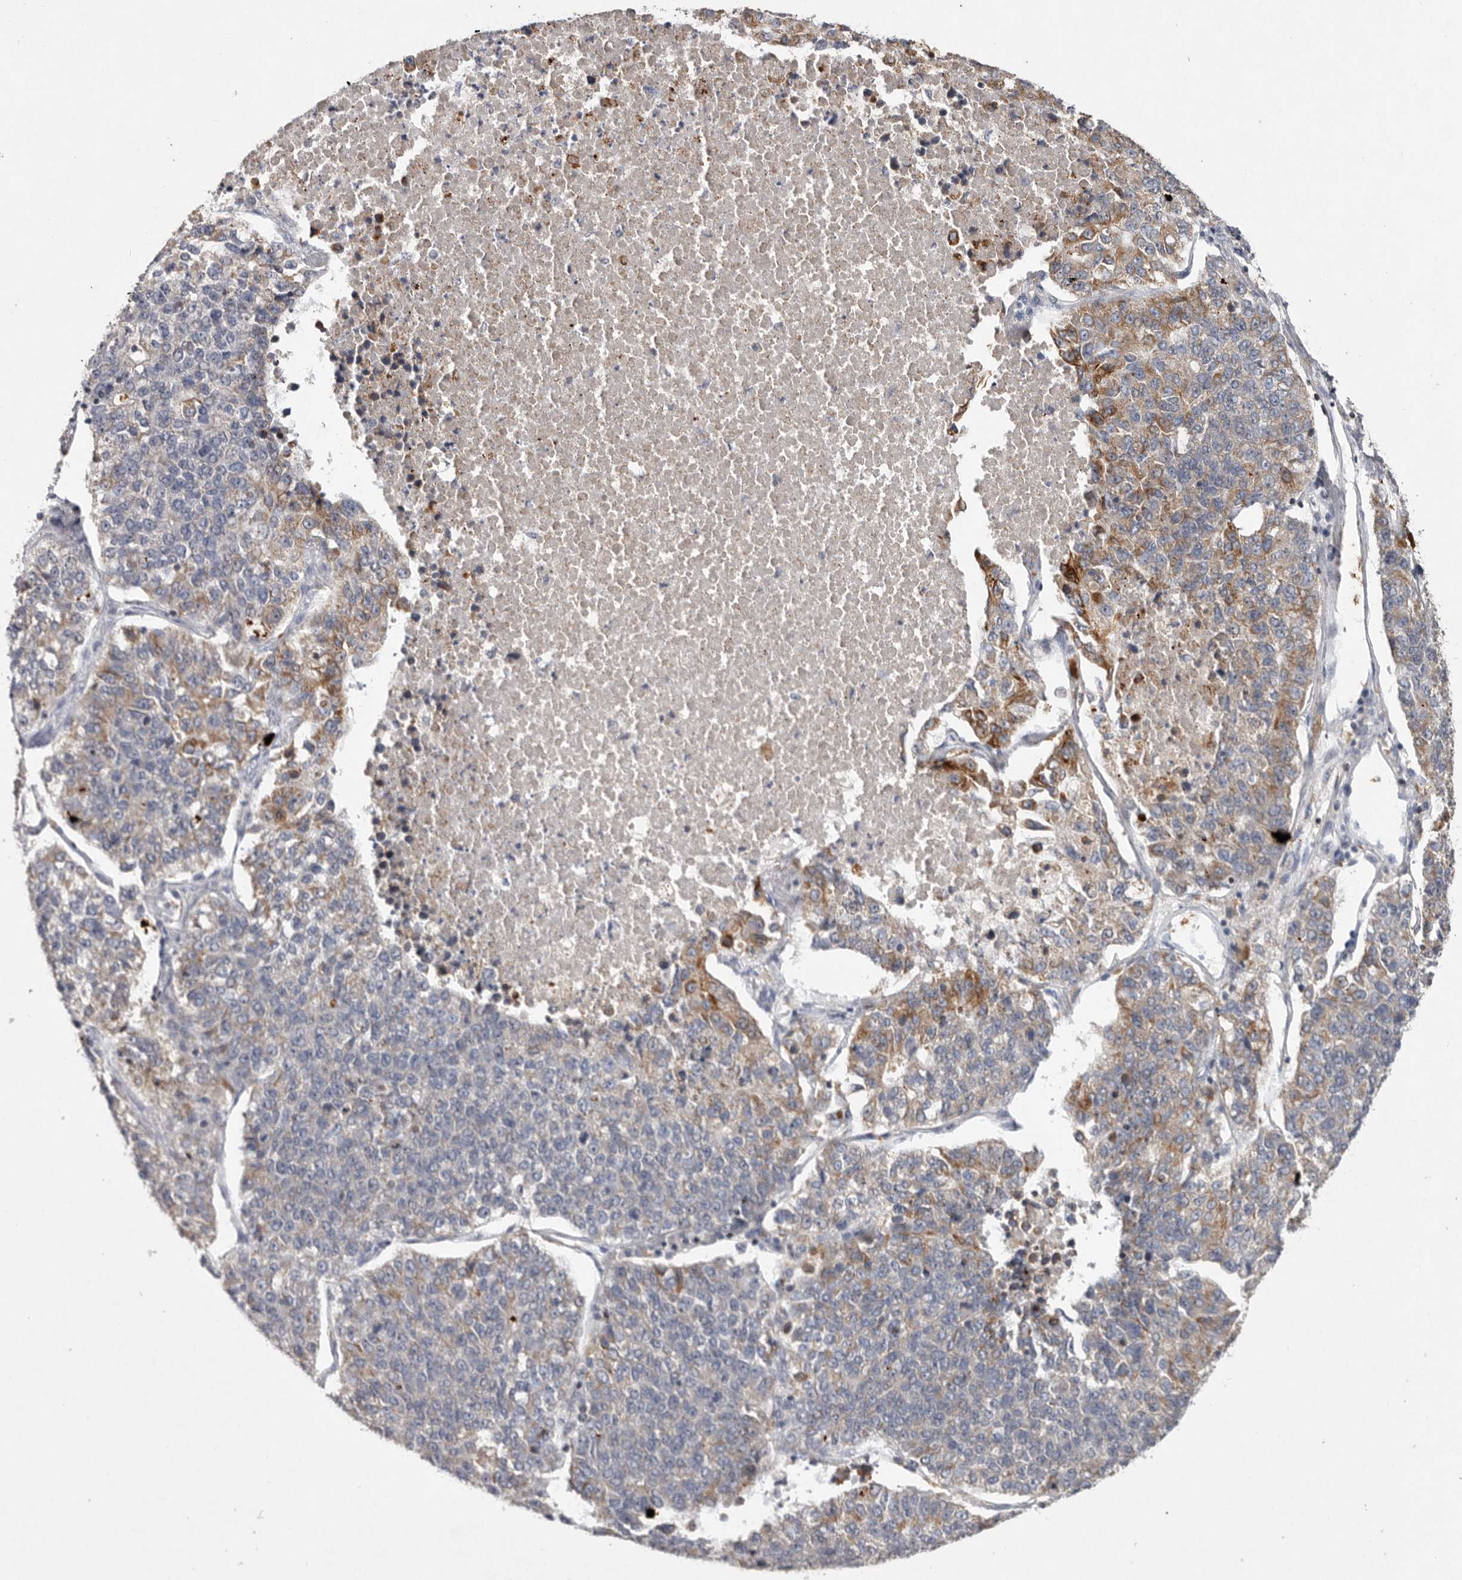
{"staining": {"intensity": "moderate", "quantity": "<25%", "location": "cytoplasmic/membranous"}, "tissue": "lung cancer", "cell_type": "Tumor cells", "image_type": "cancer", "snomed": [{"axis": "morphology", "description": "Adenocarcinoma, NOS"}, {"axis": "topography", "description": "Lung"}], "caption": "Immunohistochemical staining of human lung adenocarcinoma shows moderate cytoplasmic/membranous protein positivity in about <25% of tumor cells. Immunohistochemistry stains the protein of interest in brown and the nuclei are stained blue.", "gene": "TNFSF14", "patient": {"sex": "male", "age": 49}}